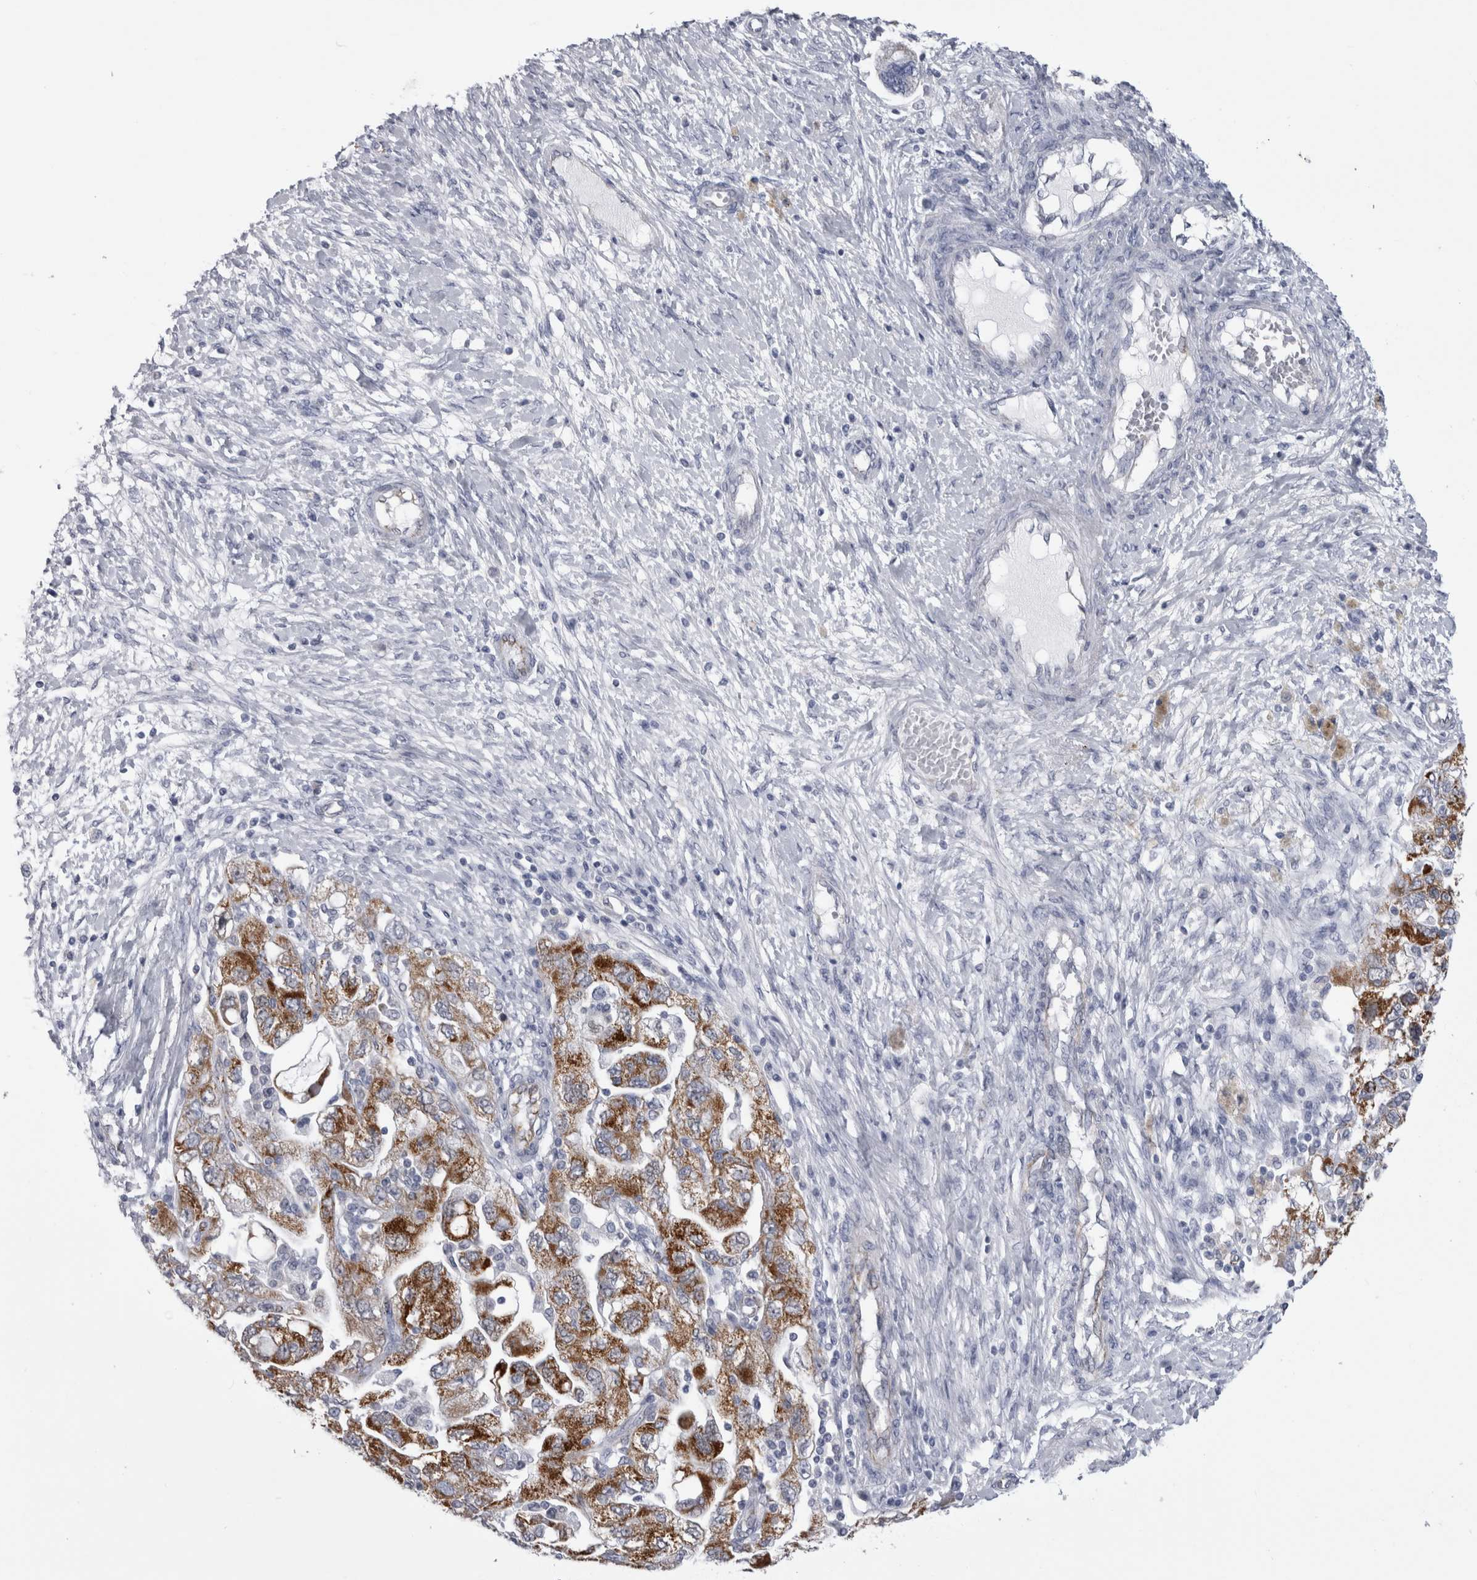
{"staining": {"intensity": "moderate", "quantity": ">75%", "location": "cytoplasmic/membranous"}, "tissue": "ovarian cancer", "cell_type": "Tumor cells", "image_type": "cancer", "snomed": [{"axis": "morphology", "description": "Carcinoma, NOS"}, {"axis": "morphology", "description": "Cystadenocarcinoma, serous, NOS"}, {"axis": "topography", "description": "Ovary"}], "caption": "Immunohistochemistry histopathology image of neoplastic tissue: ovarian serous cystadenocarcinoma stained using immunohistochemistry (IHC) displays medium levels of moderate protein expression localized specifically in the cytoplasmic/membranous of tumor cells, appearing as a cytoplasmic/membranous brown color.", "gene": "ACOT7", "patient": {"sex": "female", "age": 69}}